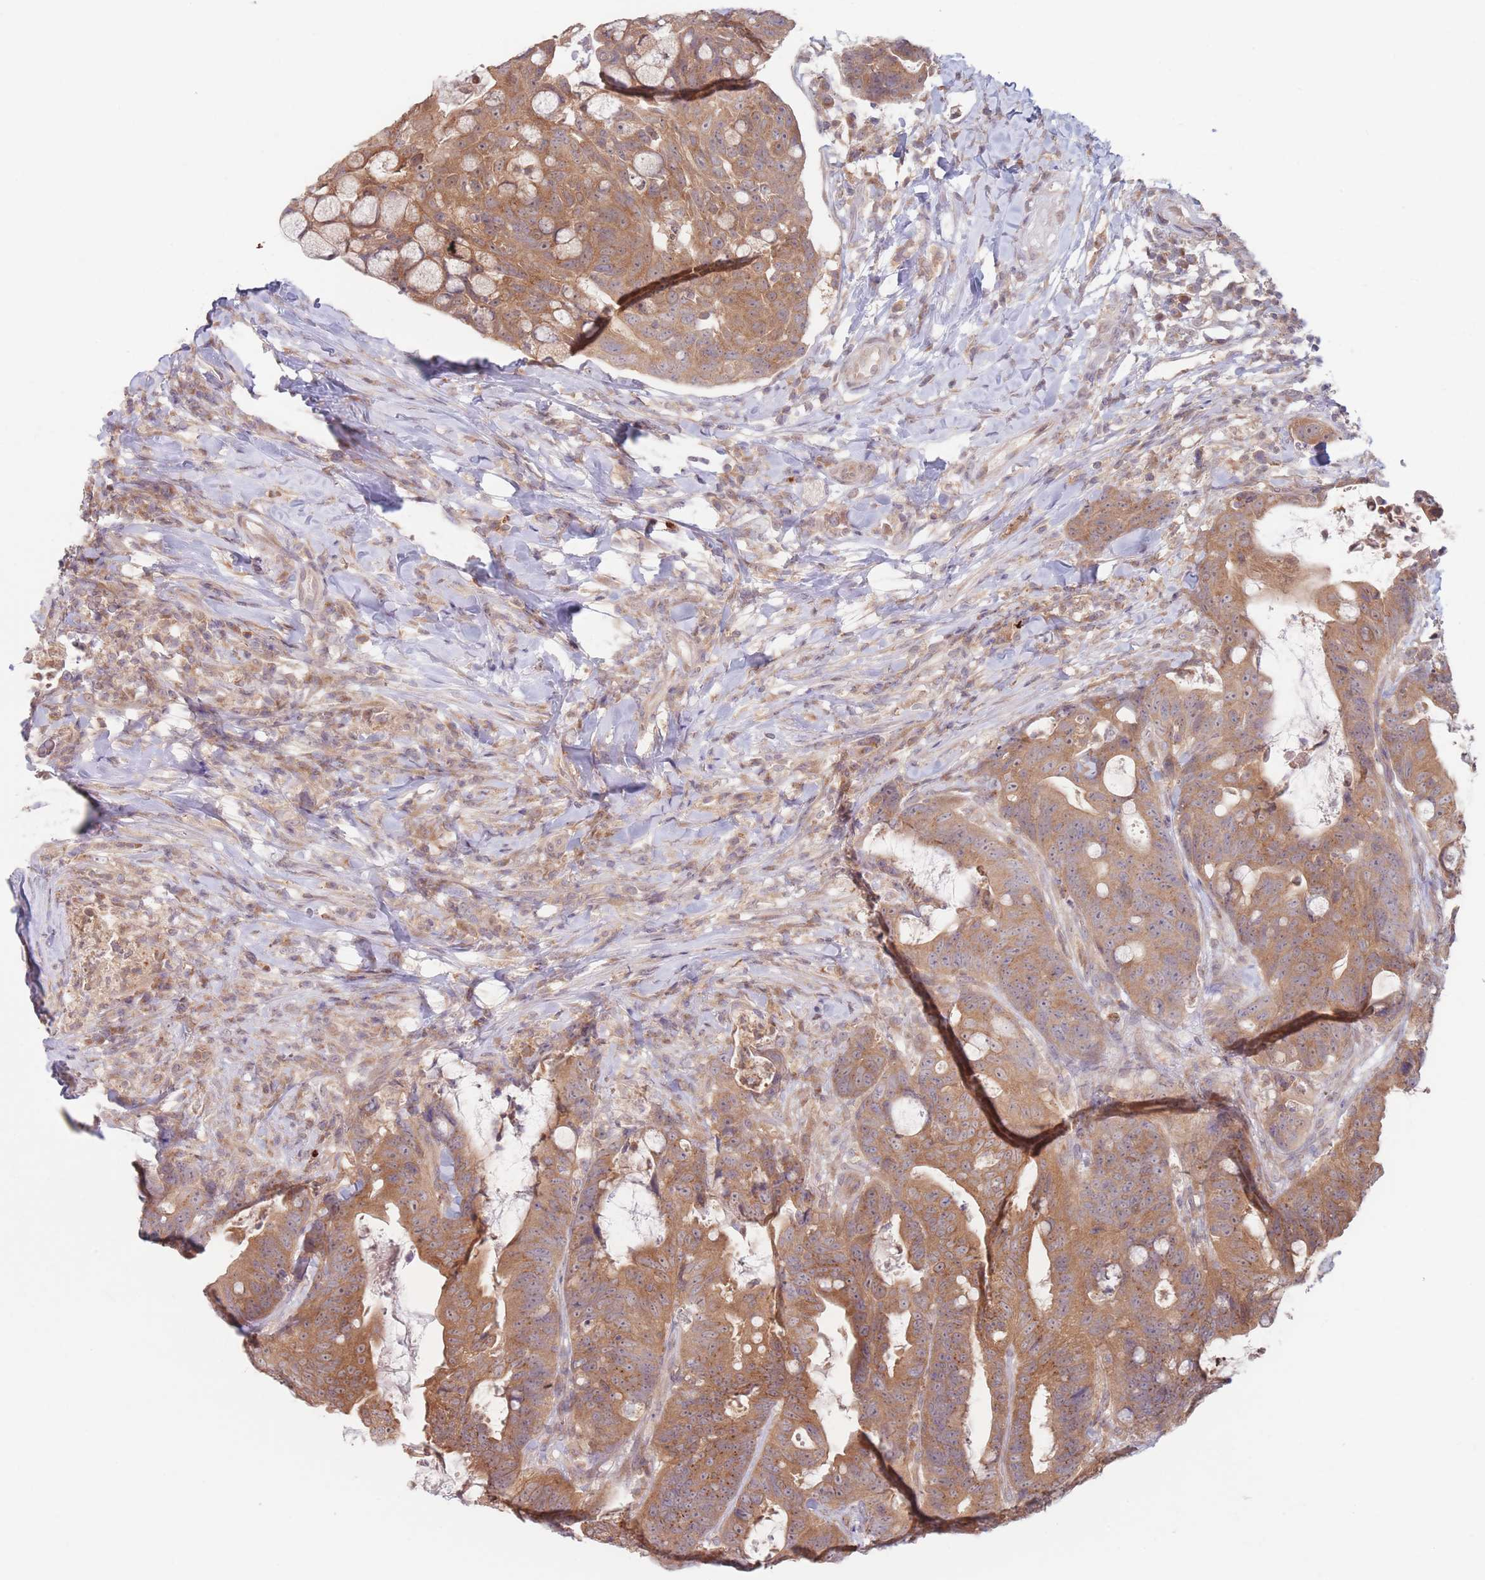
{"staining": {"intensity": "moderate", "quantity": ">75%", "location": "cytoplasmic/membranous,nuclear"}, "tissue": "colorectal cancer", "cell_type": "Tumor cells", "image_type": "cancer", "snomed": [{"axis": "morphology", "description": "Adenocarcinoma, NOS"}, {"axis": "topography", "description": "Colon"}], "caption": "The image shows immunohistochemical staining of colorectal cancer (adenocarcinoma). There is moderate cytoplasmic/membranous and nuclear positivity is identified in approximately >75% of tumor cells.", "gene": "PPM1A", "patient": {"sex": "female", "age": 82}}